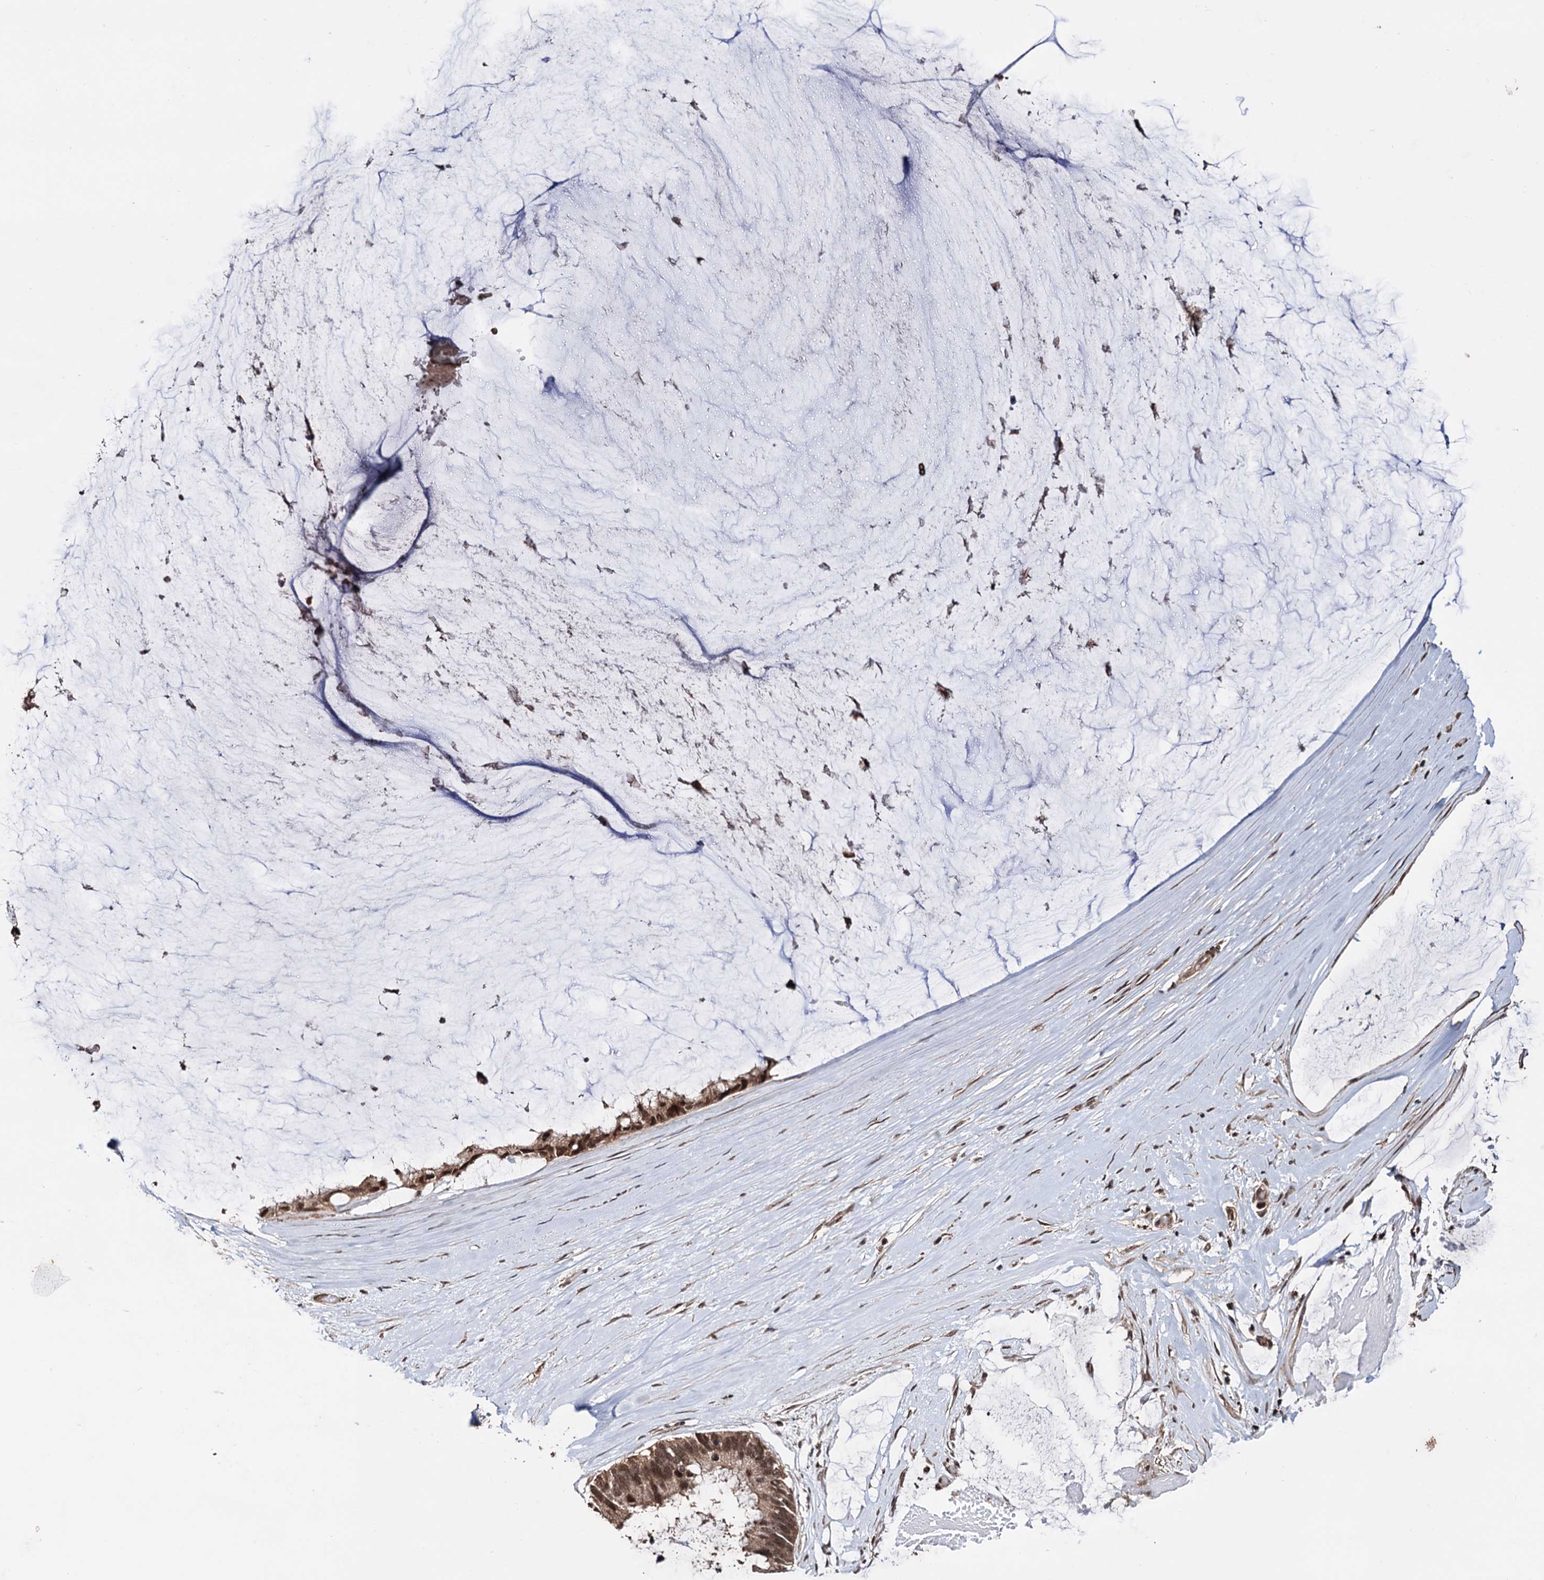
{"staining": {"intensity": "moderate", "quantity": ">75%", "location": "cytoplasmic/membranous,nuclear"}, "tissue": "ovarian cancer", "cell_type": "Tumor cells", "image_type": "cancer", "snomed": [{"axis": "morphology", "description": "Cystadenocarcinoma, mucinous, NOS"}, {"axis": "topography", "description": "Ovary"}], "caption": "There is medium levels of moderate cytoplasmic/membranous and nuclear staining in tumor cells of ovarian cancer, as demonstrated by immunohistochemical staining (brown color).", "gene": "KLF5", "patient": {"sex": "female", "age": 39}}